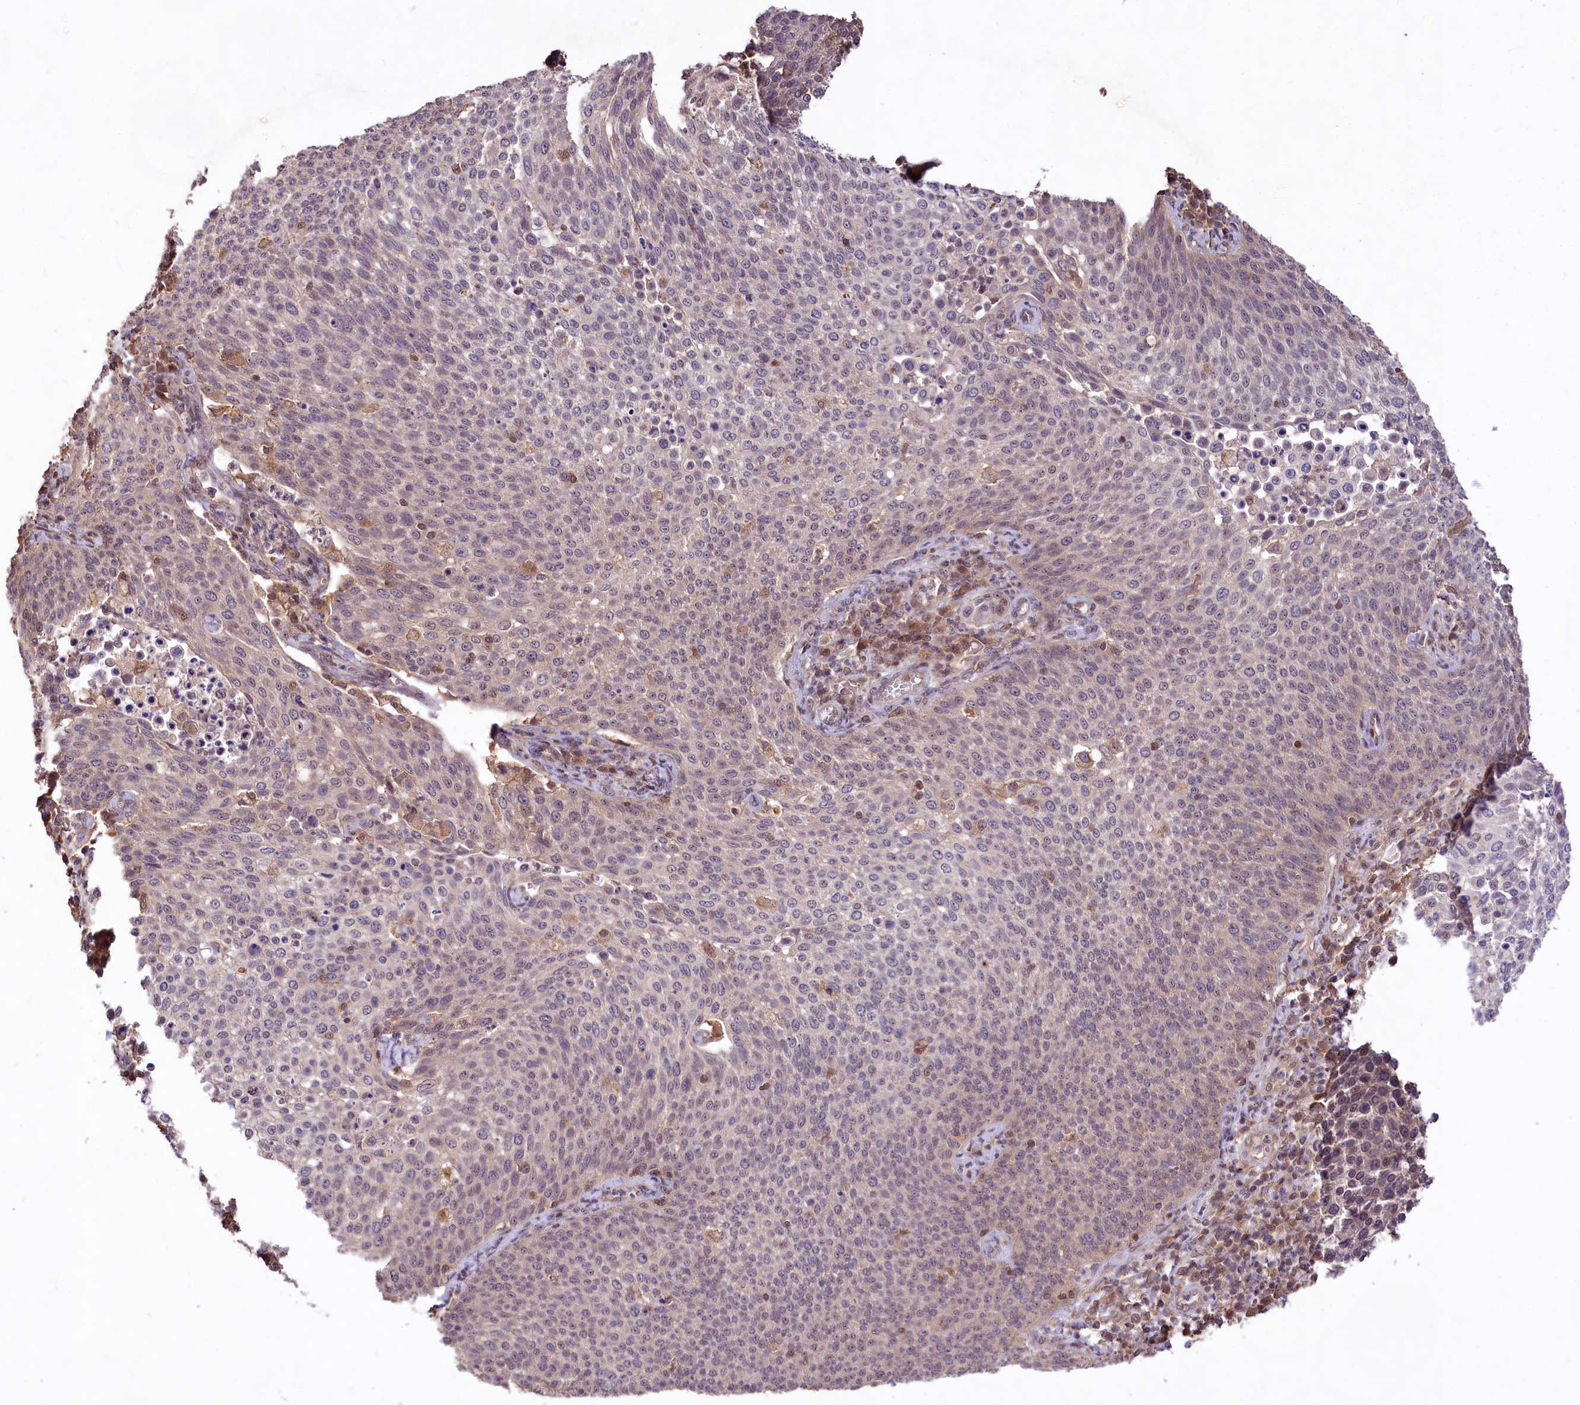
{"staining": {"intensity": "weak", "quantity": "25%-75%", "location": "nuclear"}, "tissue": "cervical cancer", "cell_type": "Tumor cells", "image_type": "cancer", "snomed": [{"axis": "morphology", "description": "Squamous cell carcinoma, NOS"}, {"axis": "topography", "description": "Cervix"}], "caption": "Brown immunohistochemical staining in cervical cancer (squamous cell carcinoma) reveals weak nuclear positivity in approximately 25%-75% of tumor cells.", "gene": "RRP8", "patient": {"sex": "female", "age": 34}}